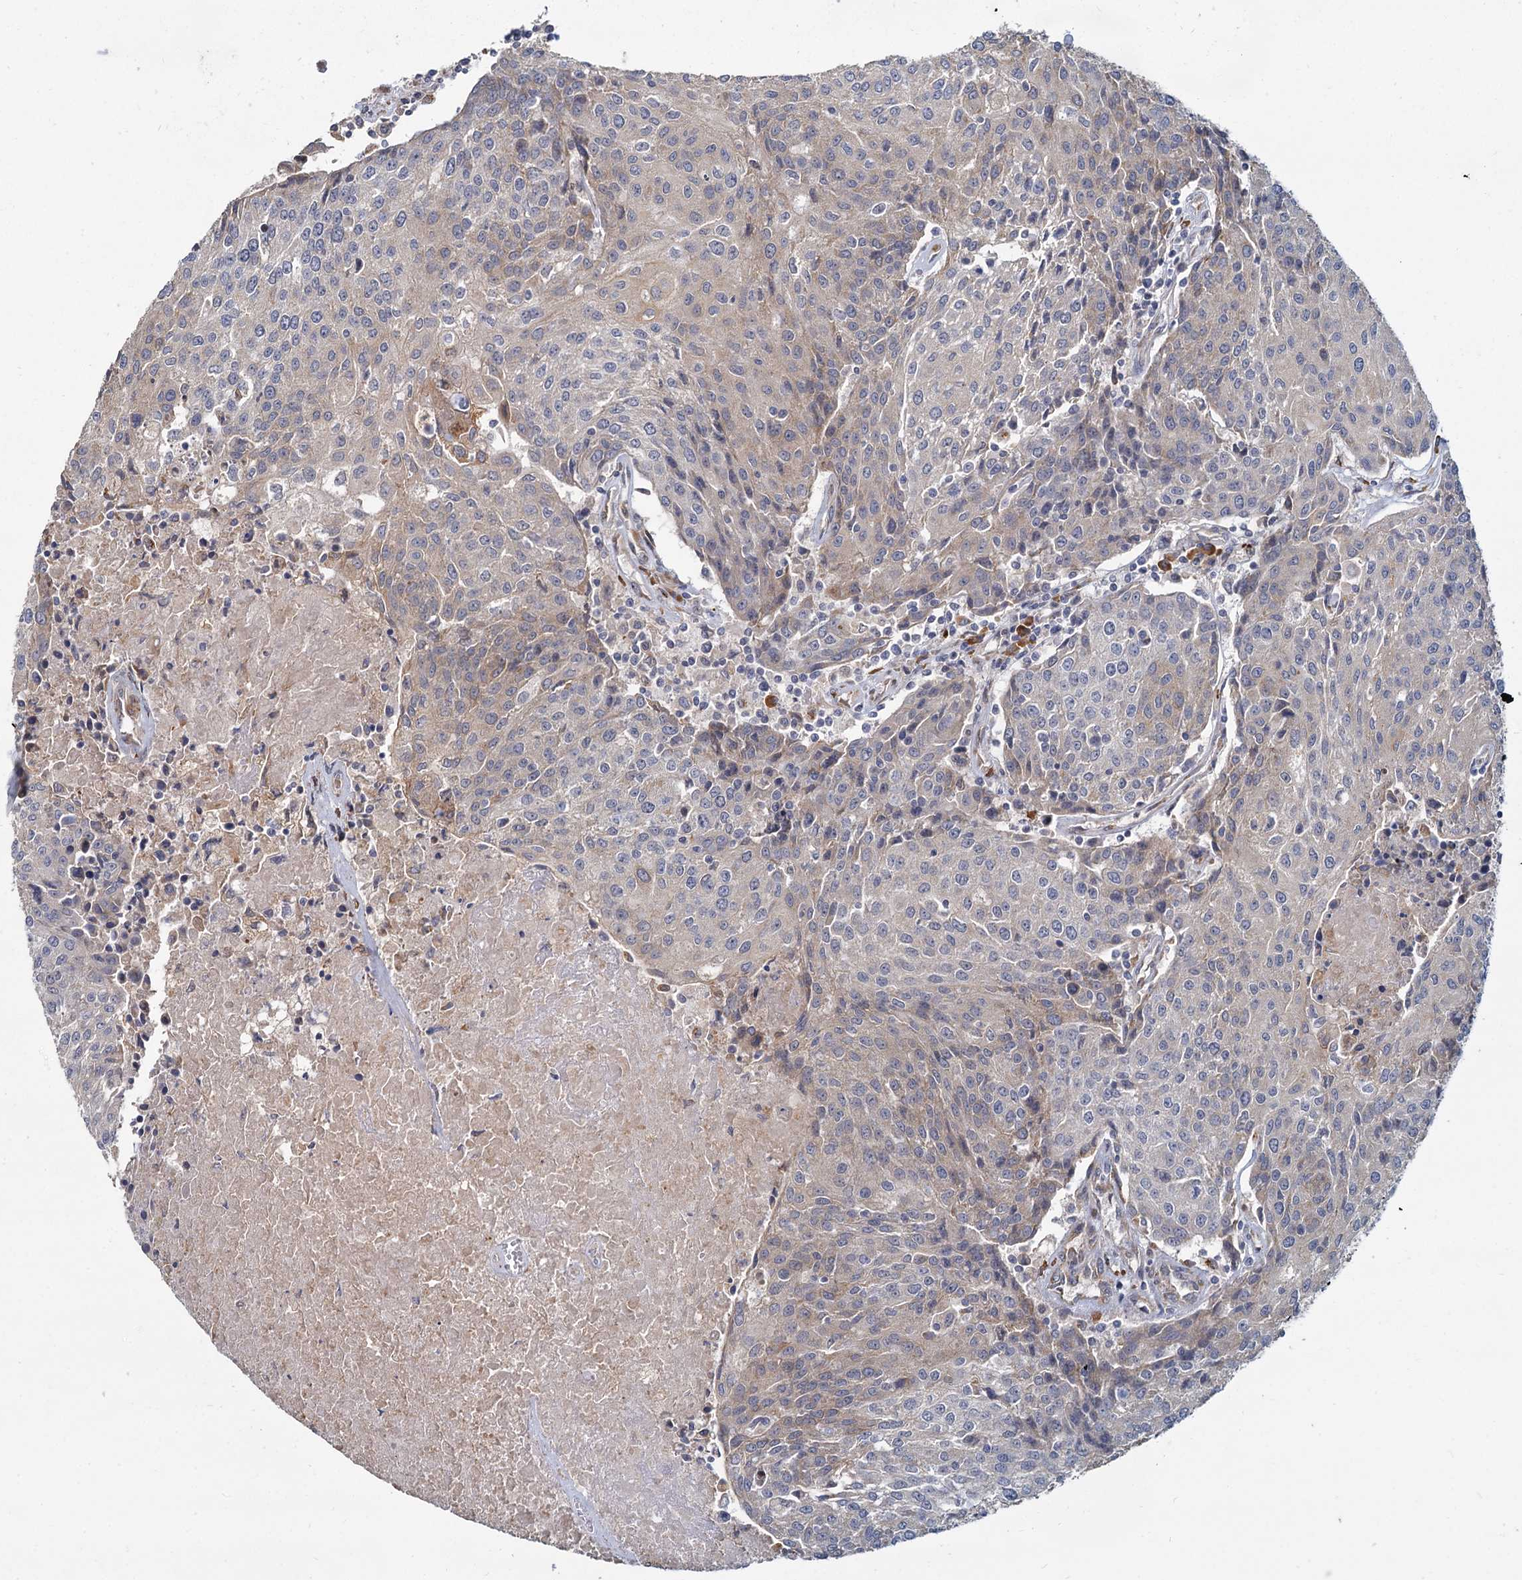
{"staining": {"intensity": "weak", "quantity": "<25%", "location": "cytoplasmic/membranous"}, "tissue": "urothelial cancer", "cell_type": "Tumor cells", "image_type": "cancer", "snomed": [{"axis": "morphology", "description": "Urothelial carcinoma, High grade"}, {"axis": "topography", "description": "Urinary bladder"}], "caption": "This is a micrograph of immunohistochemistry (IHC) staining of urothelial cancer, which shows no staining in tumor cells. Nuclei are stained in blue.", "gene": "LRRC51", "patient": {"sex": "female", "age": 85}}